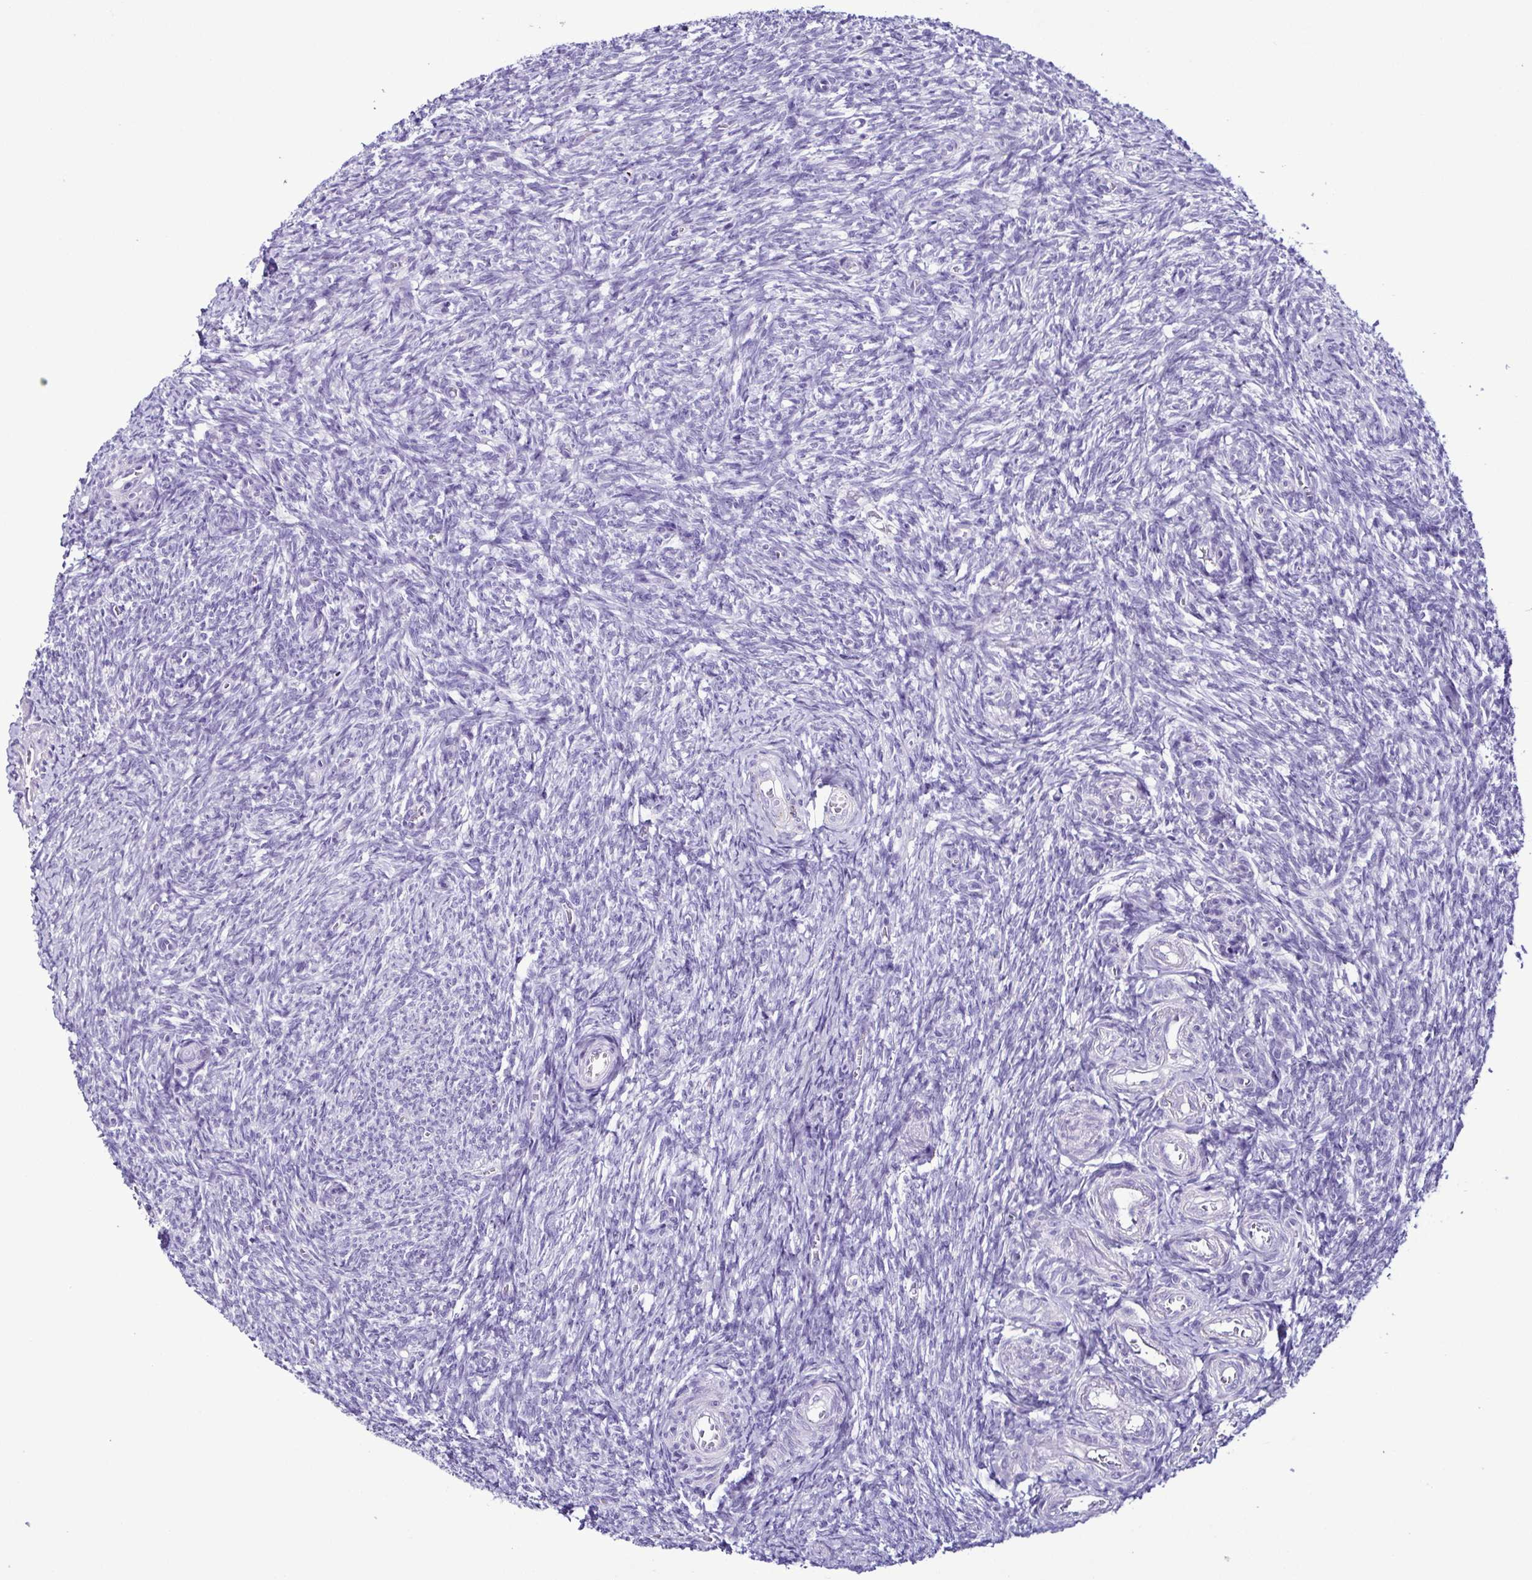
{"staining": {"intensity": "negative", "quantity": "none", "location": "none"}, "tissue": "ovary", "cell_type": "Ovarian stroma cells", "image_type": "normal", "snomed": [{"axis": "morphology", "description": "Normal tissue, NOS"}, {"axis": "topography", "description": "Ovary"}], "caption": "Immunohistochemistry (IHC) histopathology image of normal ovary: human ovary stained with DAB (3,3'-diaminobenzidine) reveals no significant protein expression in ovarian stroma cells. (DAB (3,3'-diaminobenzidine) immunohistochemistry (IHC) visualized using brightfield microscopy, high magnification).", "gene": "SRL", "patient": {"sex": "female", "age": 39}}